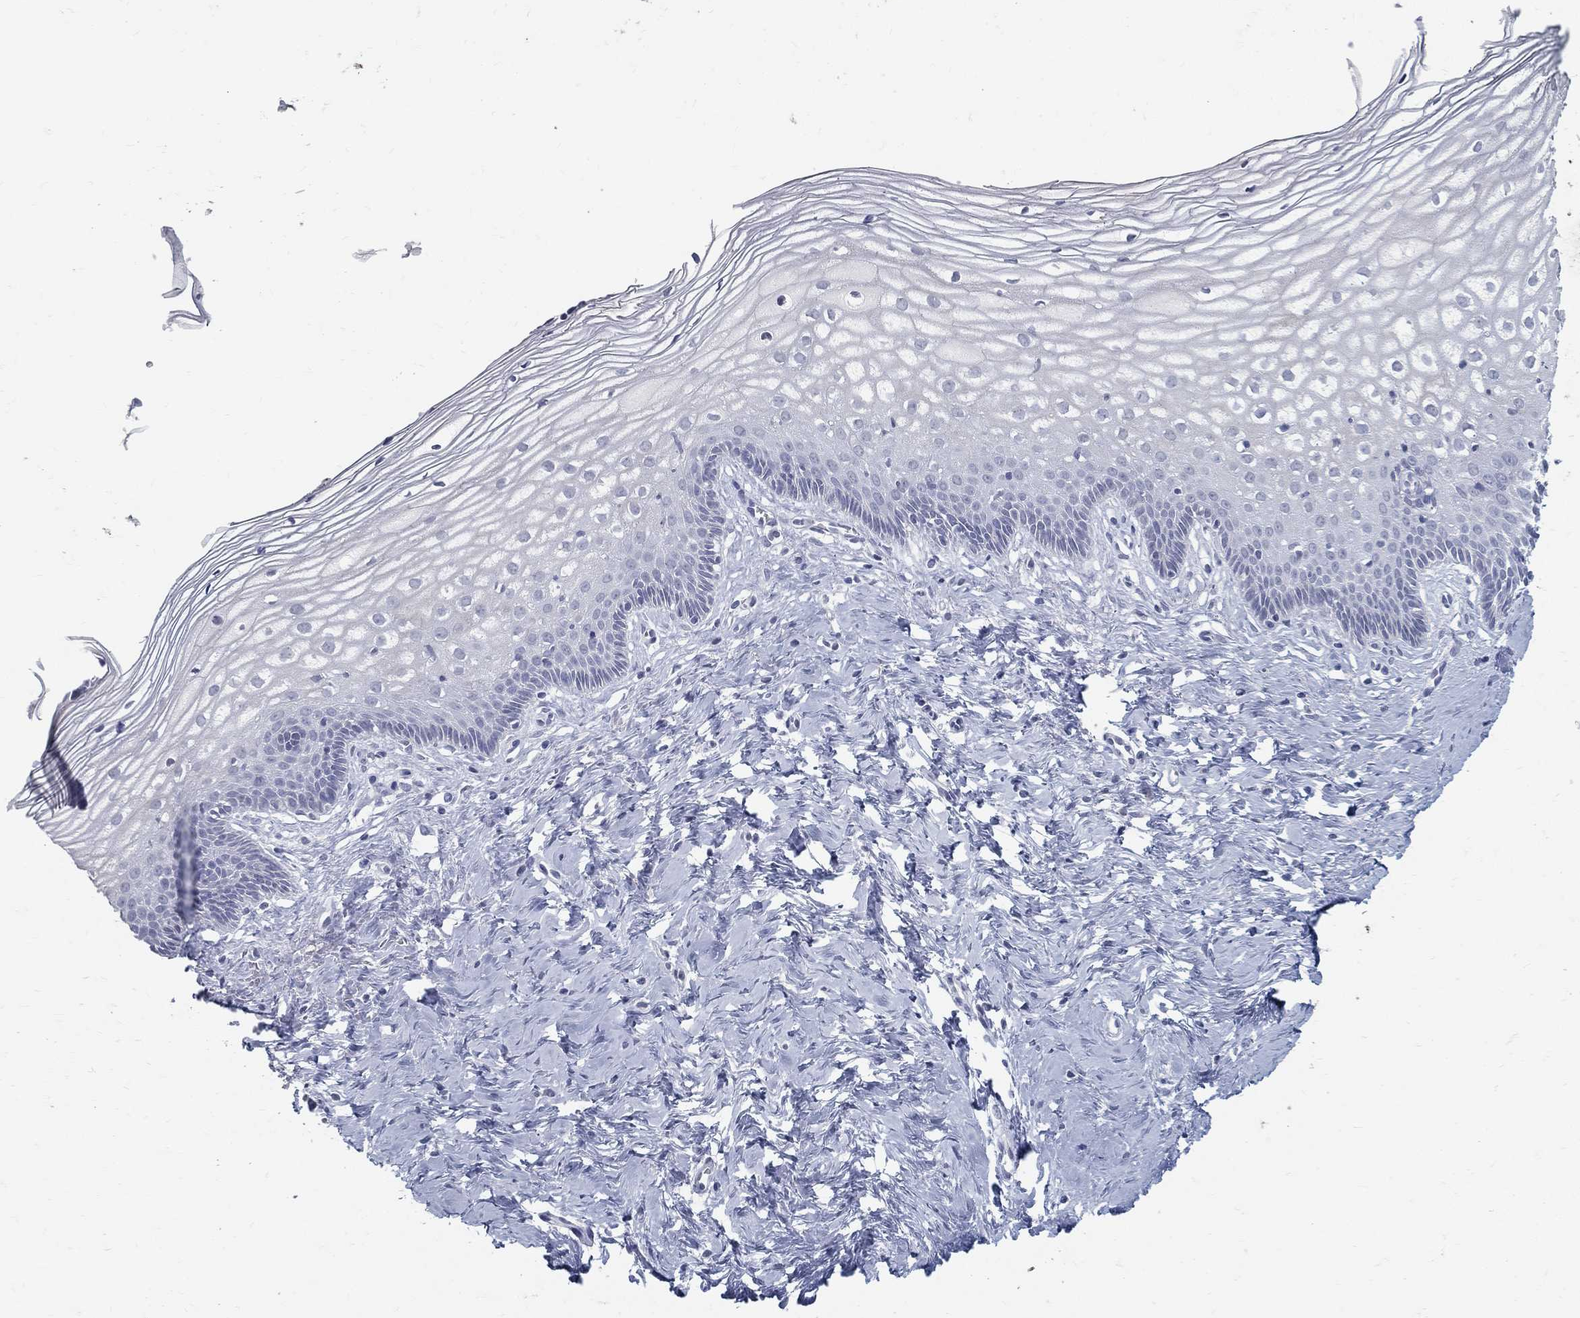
{"staining": {"intensity": "negative", "quantity": "none", "location": "none"}, "tissue": "cervix", "cell_type": "Glandular cells", "image_type": "normal", "snomed": [{"axis": "morphology", "description": "Normal tissue, NOS"}, {"axis": "topography", "description": "Cervix"}], "caption": "Cervix stained for a protein using IHC reveals no expression glandular cells.", "gene": "ACE2", "patient": {"sex": "female", "age": 42}}